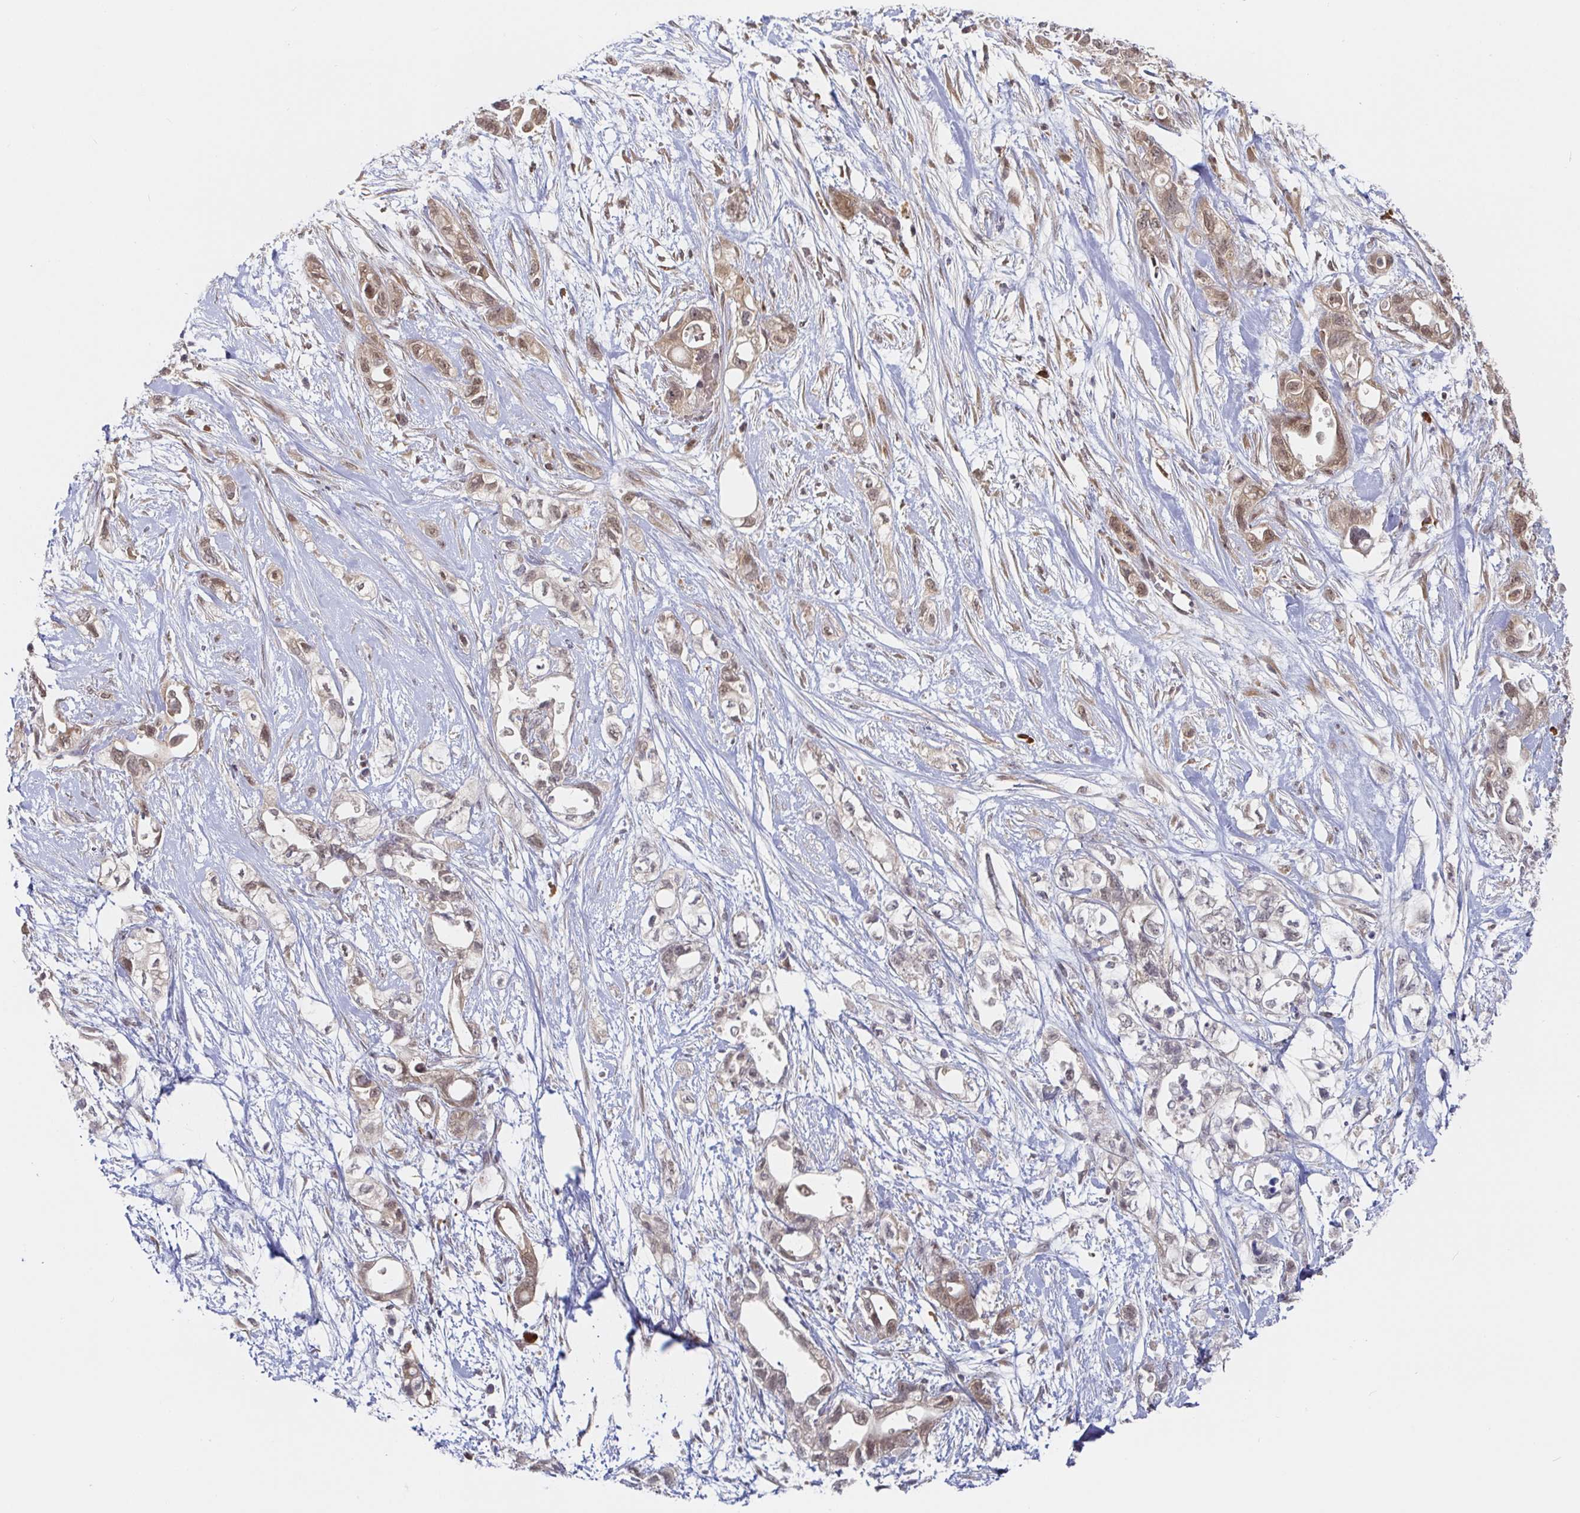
{"staining": {"intensity": "weak", "quantity": ">75%", "location": "cytoplasmic/membranous,nuclear"}, "tissue": "pancreatic cancer", "cell_type": "Tumor cells", "image_type": "cancer", "snomed": [{"axis": "morphology", "description": "Adenocarcinoma, NOS"}, {"axis": "topography", "description": "Pancreas"}], "caption": "The image shows immunohistochemical staining of pancreatic cancer (adenocarcinoma). There is weak cytoplasmic/membranous and nuclear positivity is present in approximately >75% of tumor cells.", "gene": "ALG1", "patient": {"sex": "female", "age": 72}}